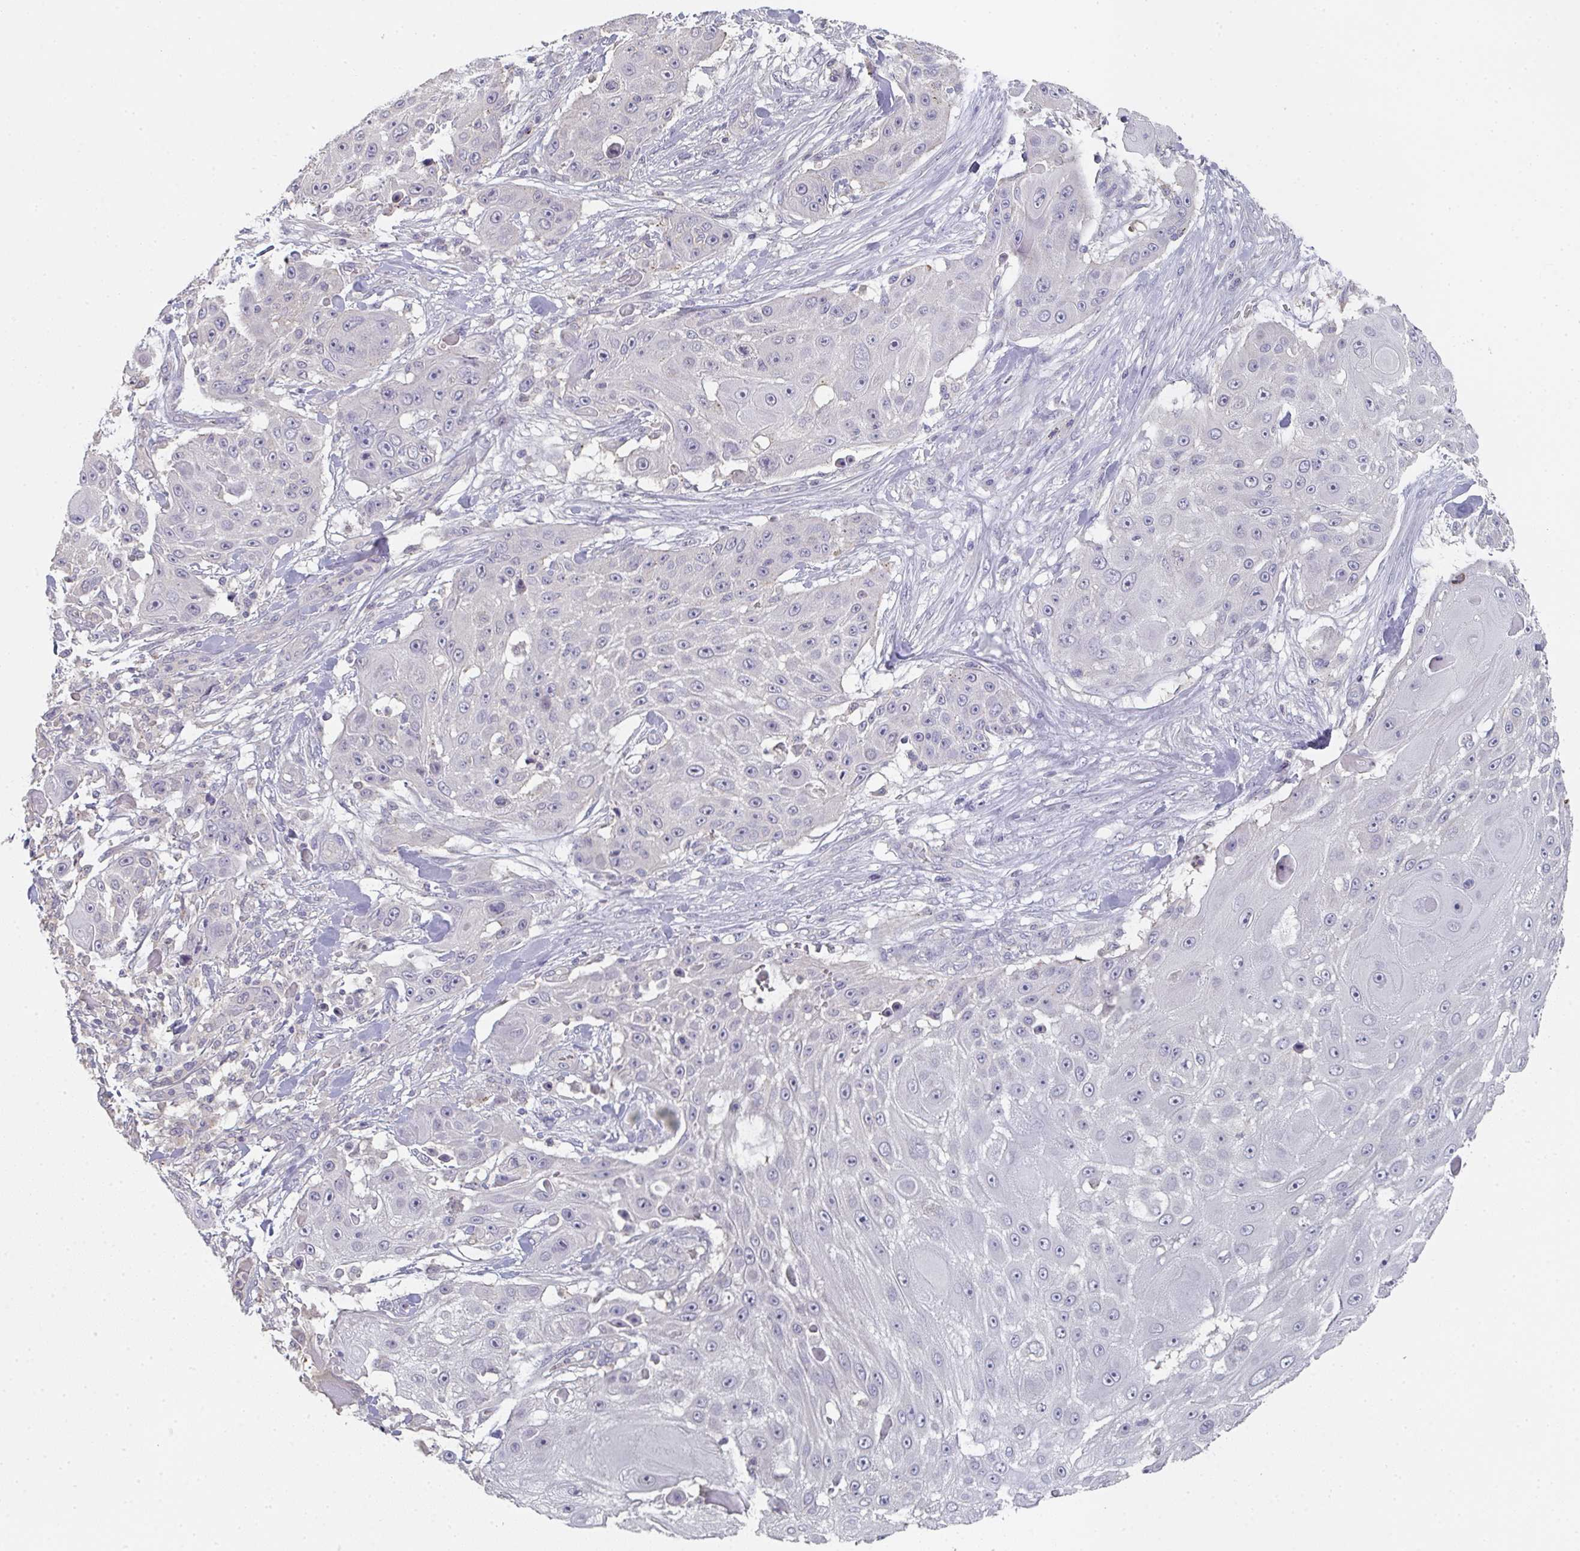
{"staining": {"intensity": "negative", "quantity": "none", "location": "none"}, "tissue": "skin cancer", "cell_type": "Tumor cells", "image_type": "cancer", "snomed": [{"axis": "morphology", "description": "Squamous cell carcinoma, NOS"}, {"axis": "topography", "description": "Skin"}], "caption": "An immunohistochemistry (IHC) micrograph of skin squamous cell carcinoma is shown. There is no staining in tumor cells of skin squamous cell carcinoma.", "gene": "CHMP5", "patient": {"sex": "female", "age": 86}}